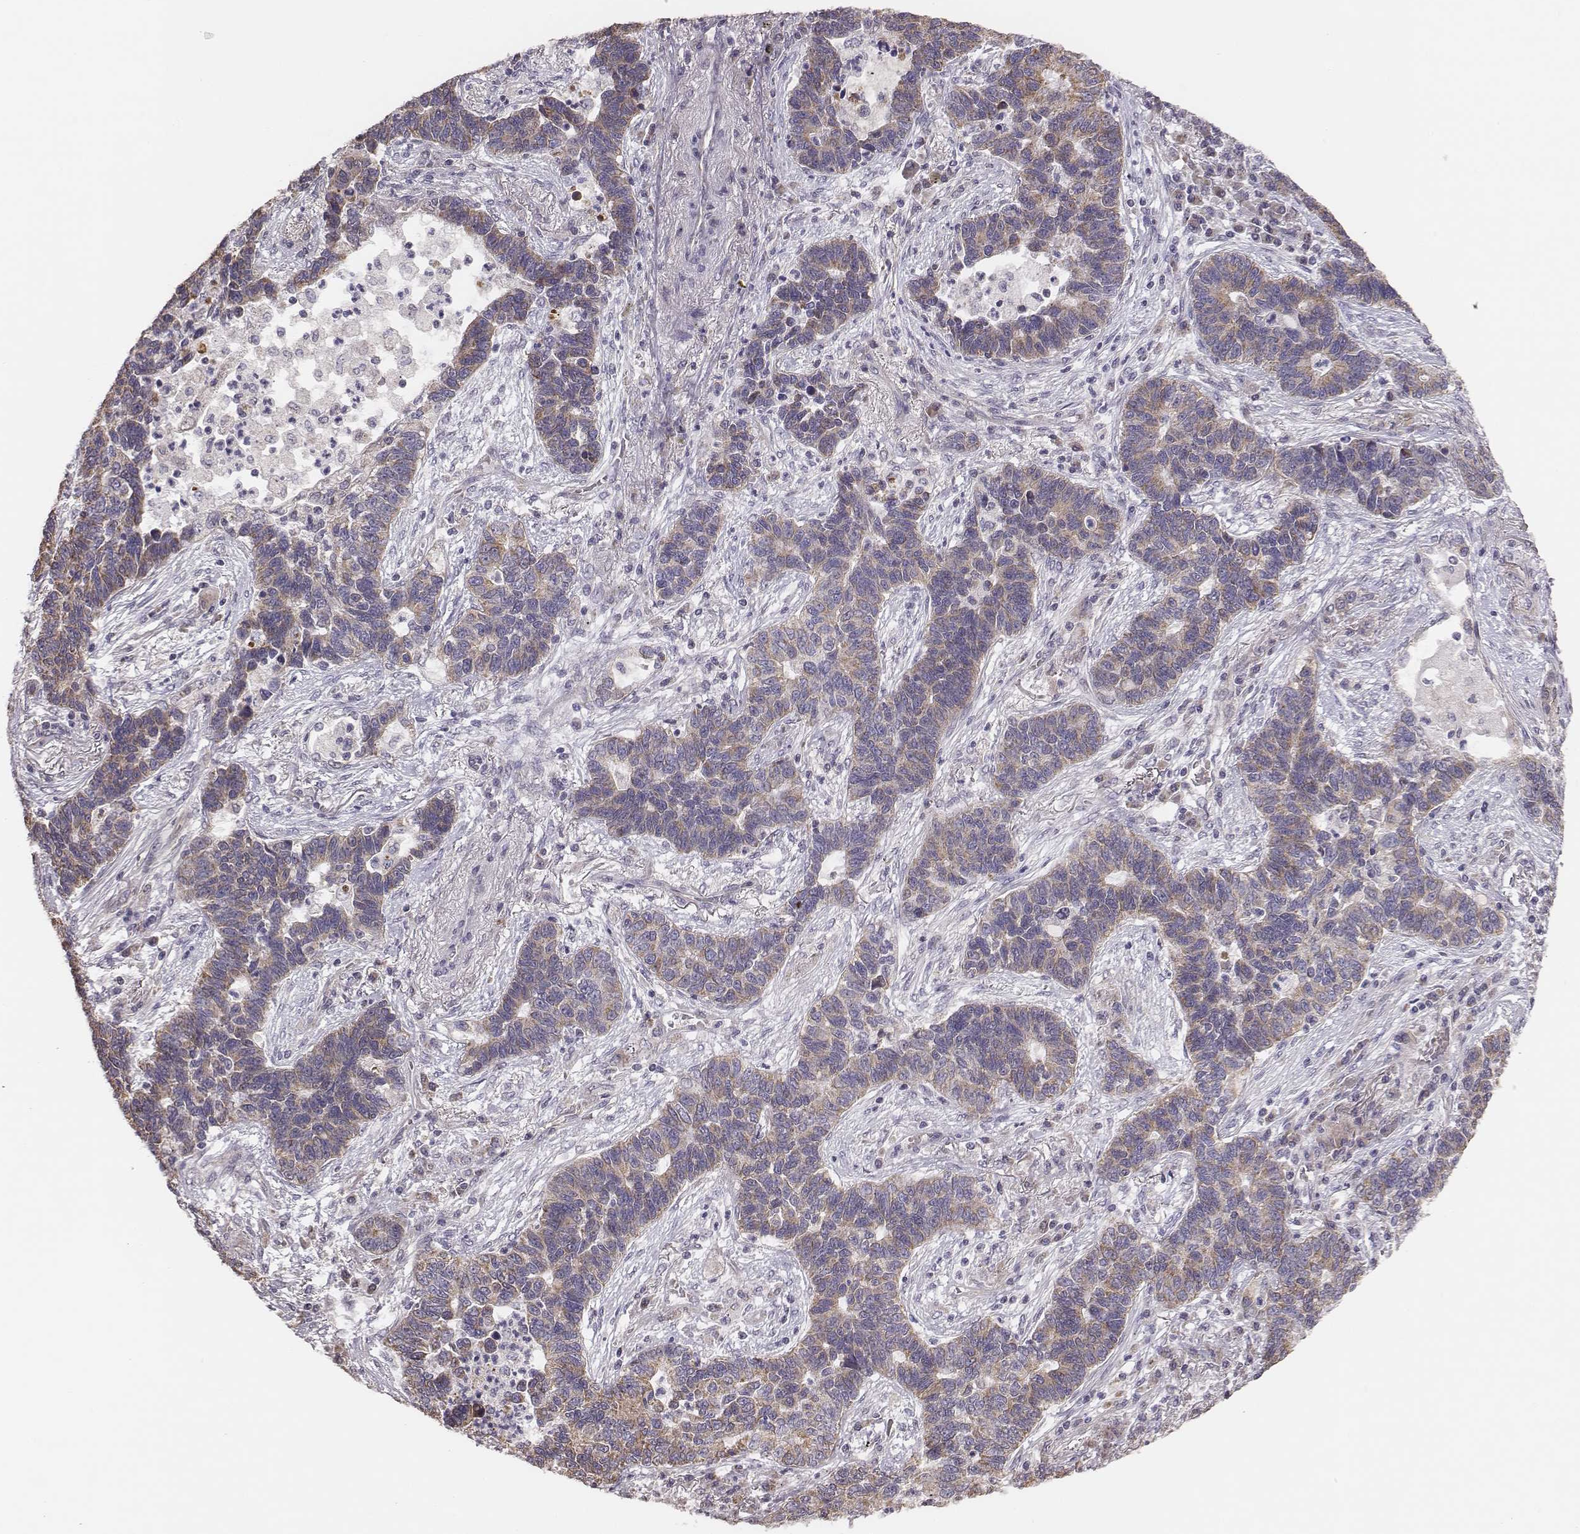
{"staining": {"intensity": "weak", "quantity": ">75%", "location": "cytoplasmic/membranous"}, "tissue": "lung cancer", "cell_type": "Tumor cells", "image_type": "cancer", "snomed": [{"axis": "morphology", "description": "Adenocarcinoma, NOS"}, {"axis": "topography", "description": "Lung"}], "caption": "Approximately >75% of tumor cells in human lung cancer (adenocarcinoma) show weak cytoplasmic/membranous protein expression as visualized by brown immunohistochemical staining.", "gene": "HAVCR1", "patient": {"sex": "female", "age": 57}}